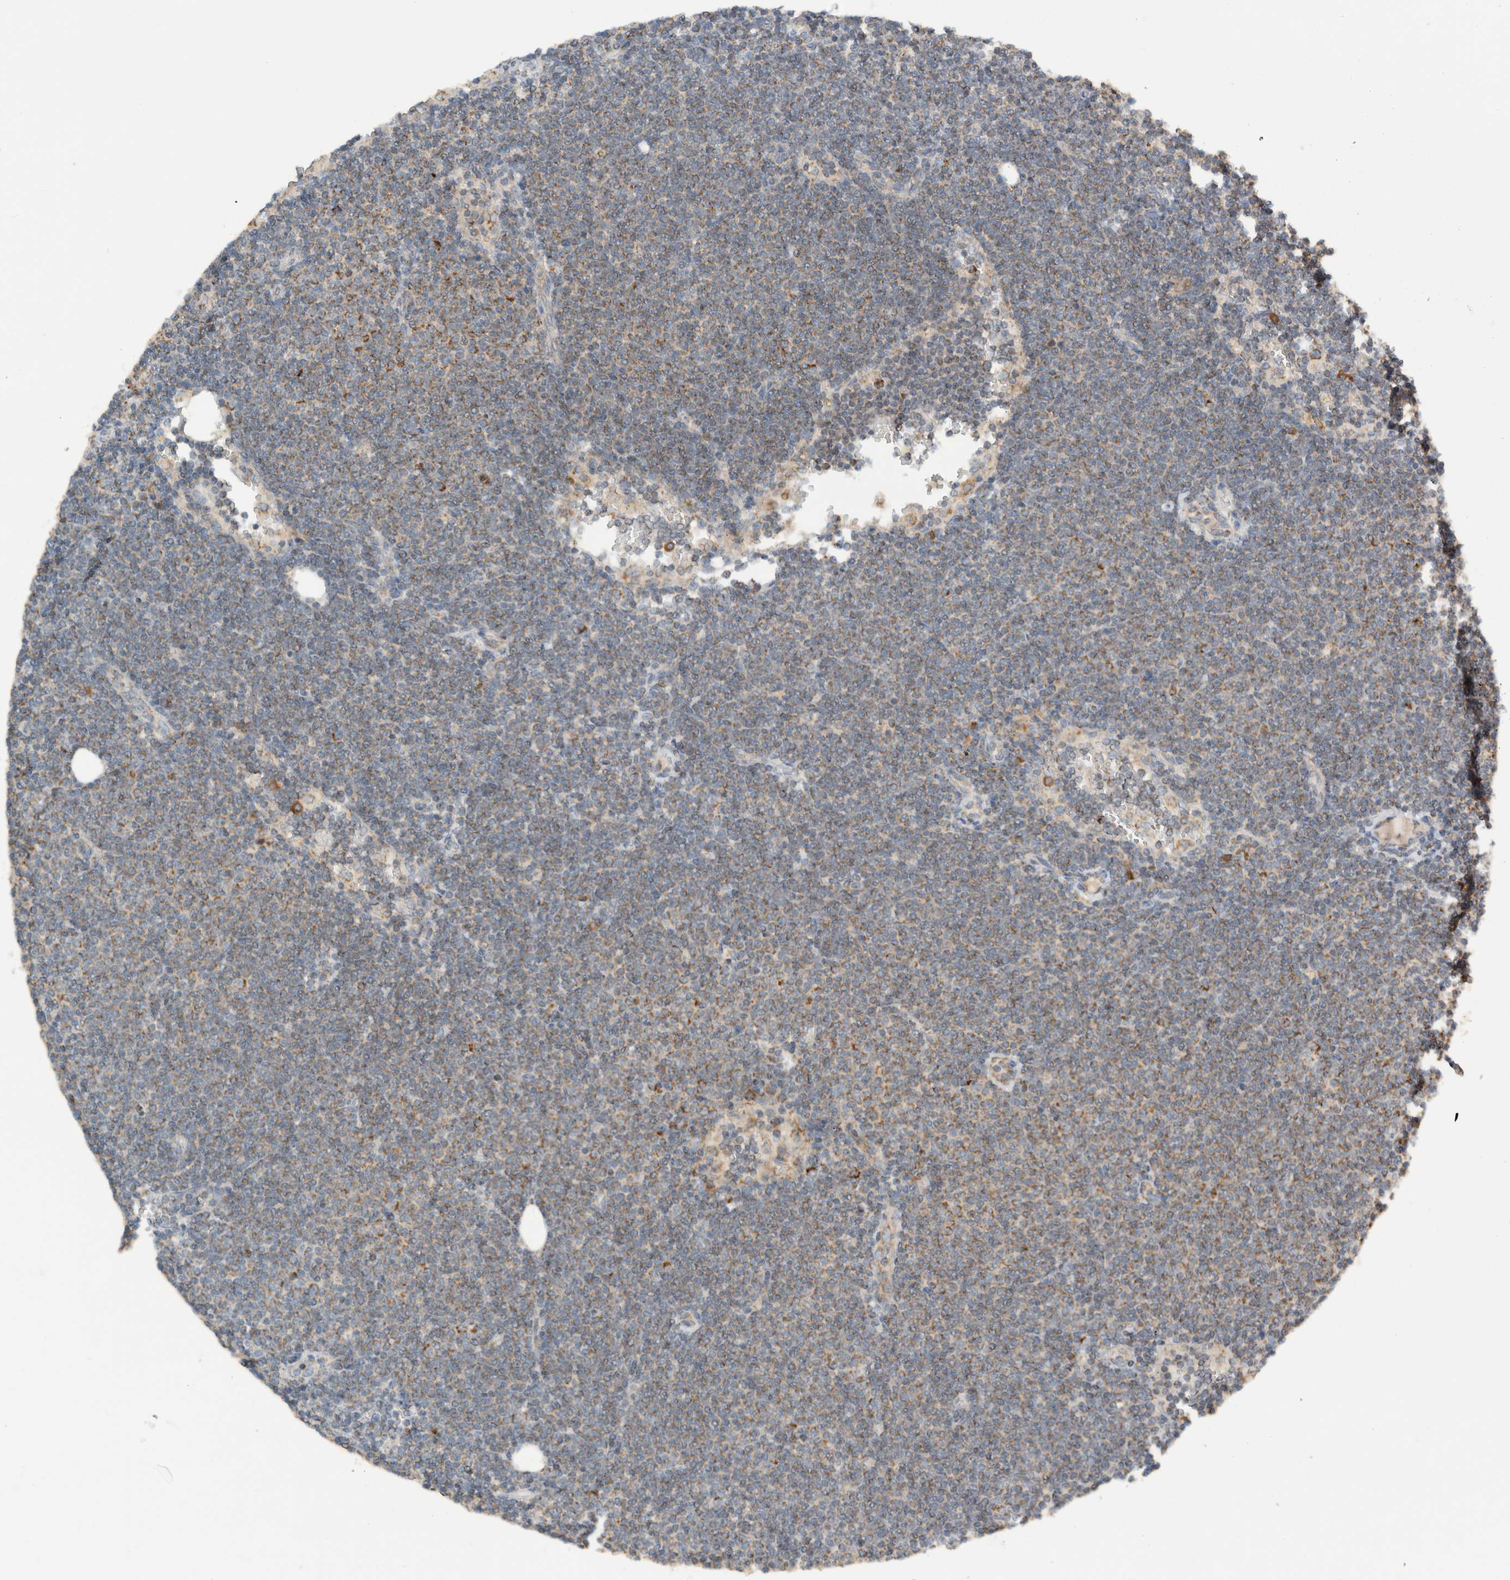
{"staining": {"intensity": "moderate", "quantity": "25%-75%", "location": "cytoplasmic/membranous"}, "tissue": "lymphoma", "cell_type": "Tumor cells", "image_type": "cancer", "snomed": [{"axis": "morphology", "description": "Malignant lymphoma, non-Hodgkin's type, Low grade"}, {"axis": "topography", "description": "Lymph node"}], "caption": "Immunohistochemical staining of lymphoma demonstrates medium levels of moderate cytoplasmic/membranous protein staining in about 25%-75% of tumor cells.", "gene": "AMPD1", "patient": {"sex": "female", "age": 53}}